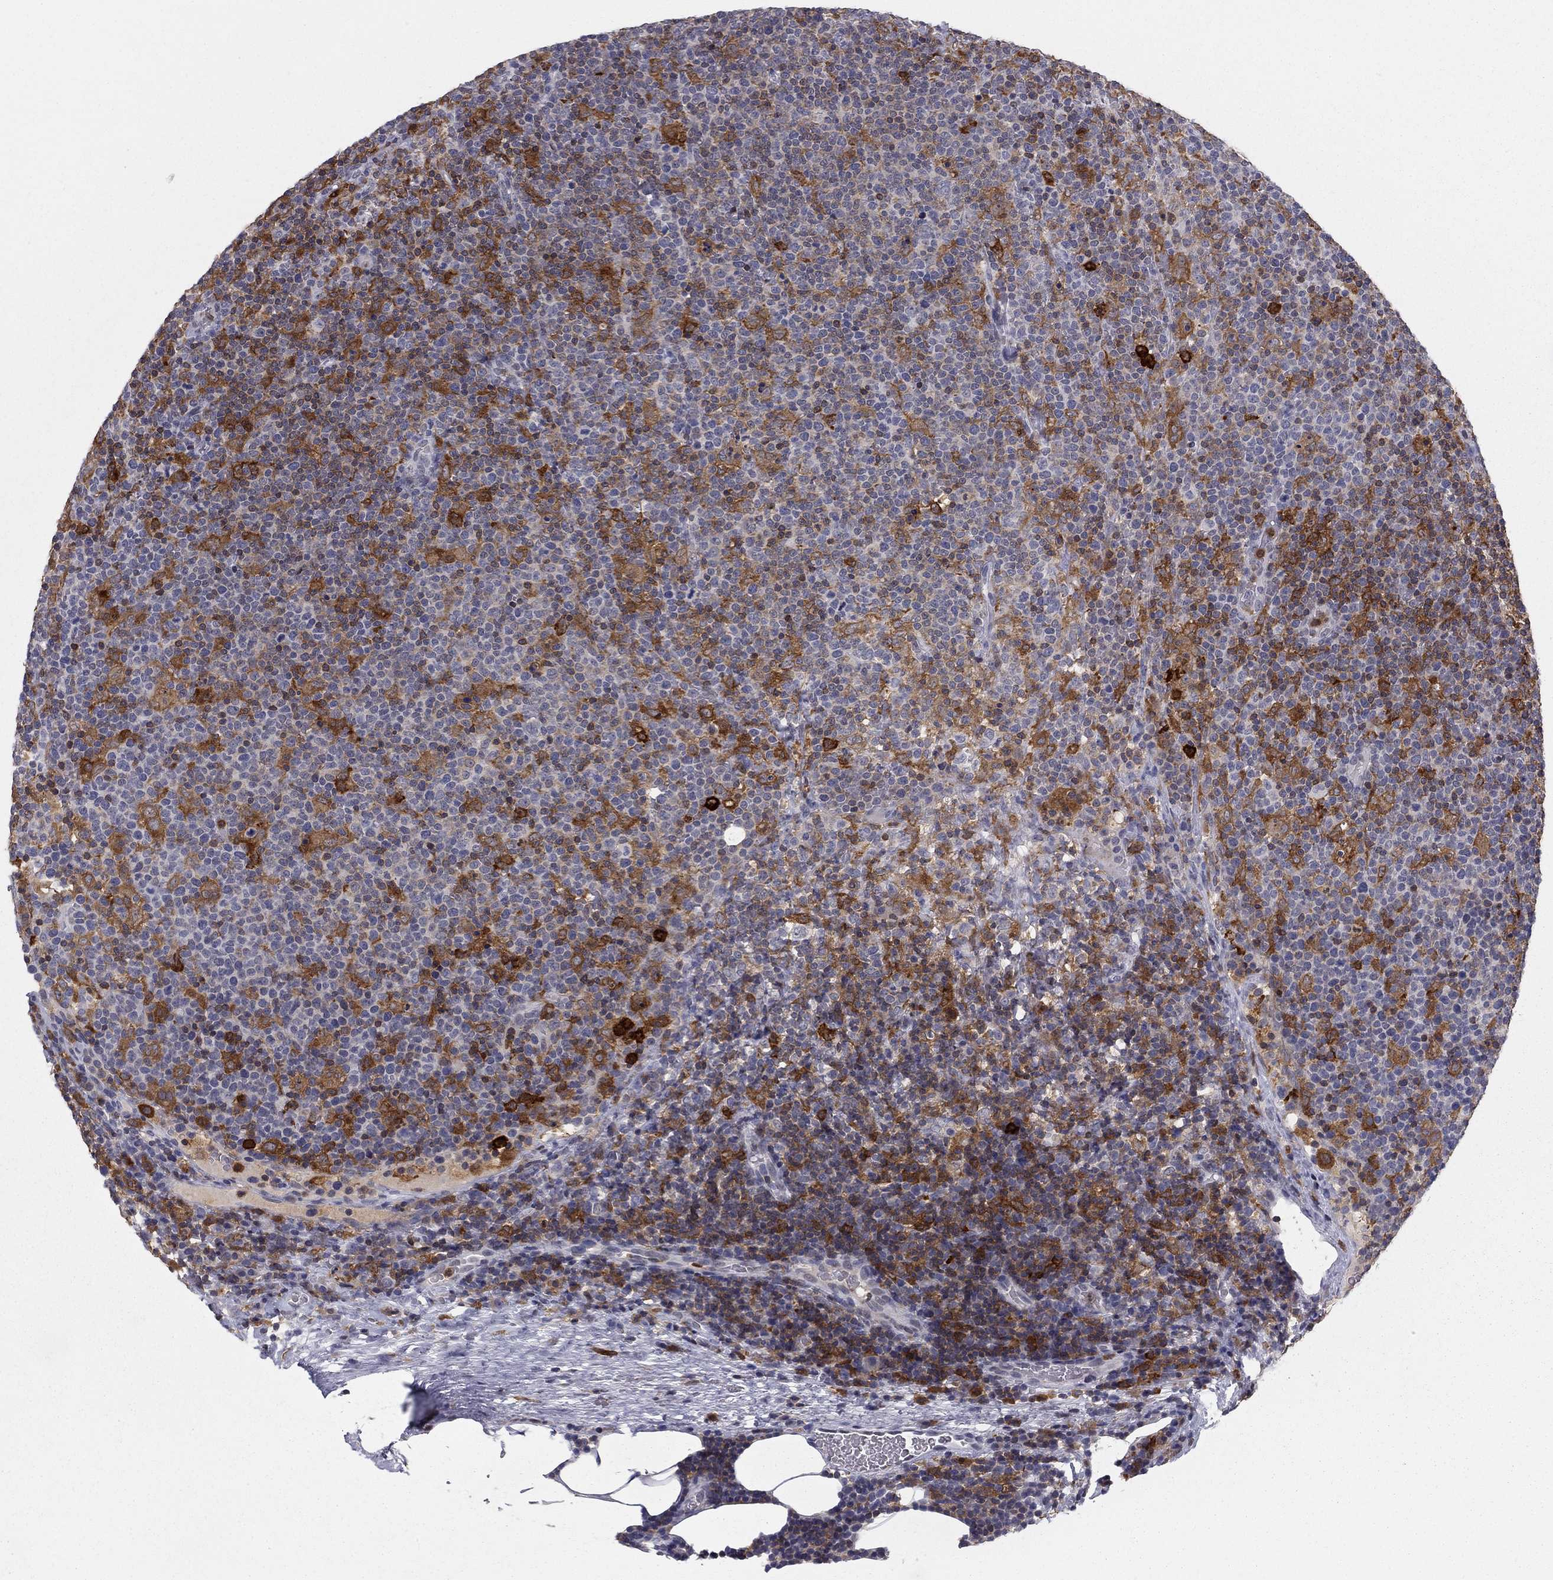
{"staining": {"intensity": "strong", "quantity": "<25%", "location": "cytoplasmic/membranous"}, "tissue": "lymphoma", "cell_type": "Tumor cells", "image_type": "cancer", "snomed": [{"axis": "morphology", "description": "Malignant lymphoma, non-Hodgkin's type, High grade"}, {"axis": "topography", "description": "Lymph node"}], "caption": "Malignant lymphoma, non-Hodgkin's type (high-grade) stained with a protein marker shows strong staining in tumor cells.", "gene": "PLCB2", "patient": {"sex": "male", "age": 61}}